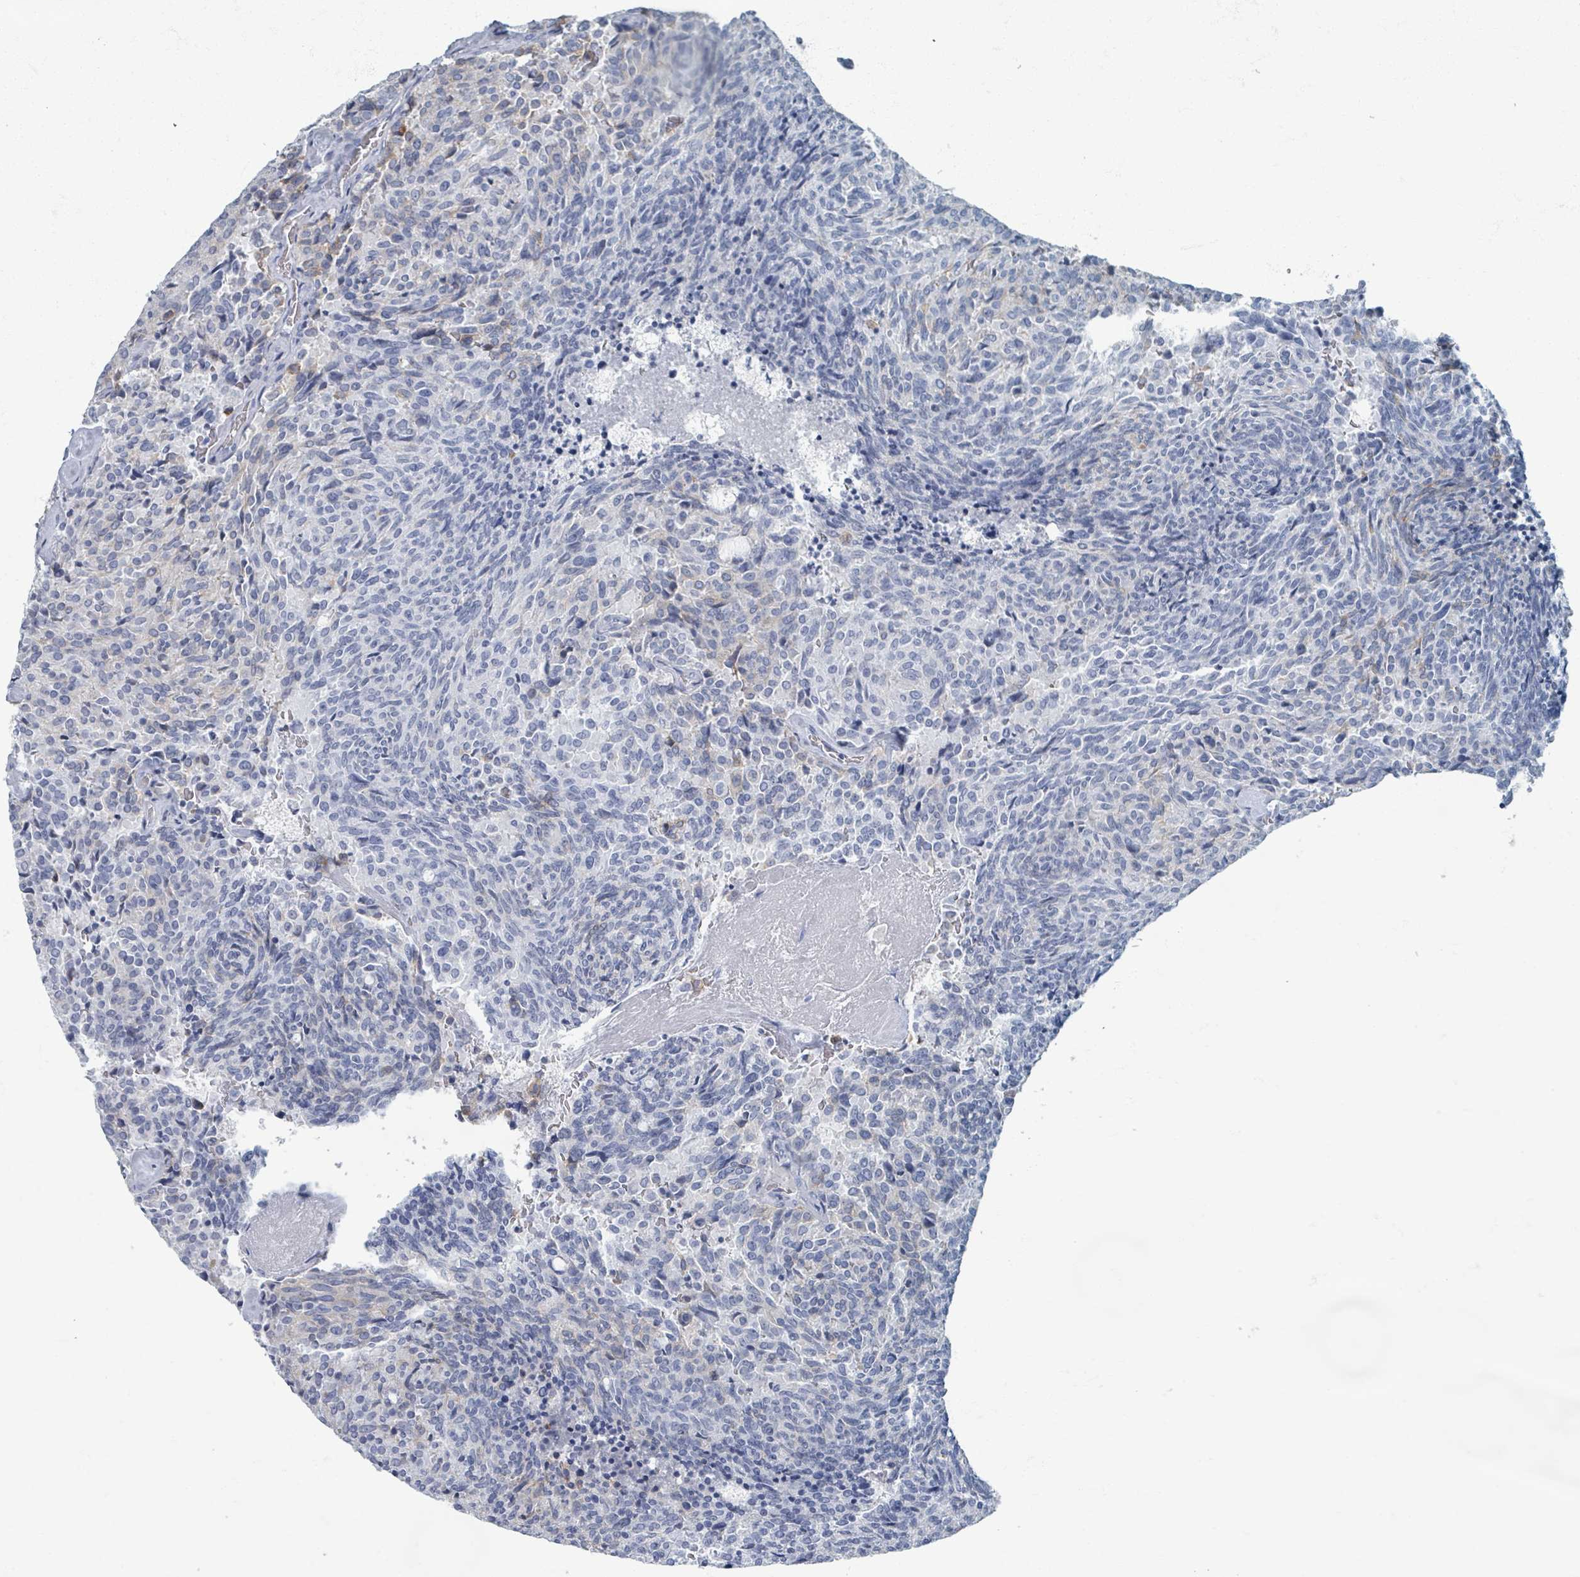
{"staining": {"intensity": "weak", "quantity": "<25%", "location": "cytoplasmic/membranous"}, "tissue": "carcinoid", "cell_type": "Tumor cells", "image_type": "cancer", "snomed": [{"axis": "morphology", "description": "Carcinoid, malignant, NOS"}, {"axis": "topography", "description": "Pancreas"}], "caption": "A high-resolution micrograph shows immunohistochemistry staining of carcinoid (malignant), which exhibits no significant positivity in tumor cells.", "gene": "TAS2R1", "patient": {"sex": "female", "age": 54}}